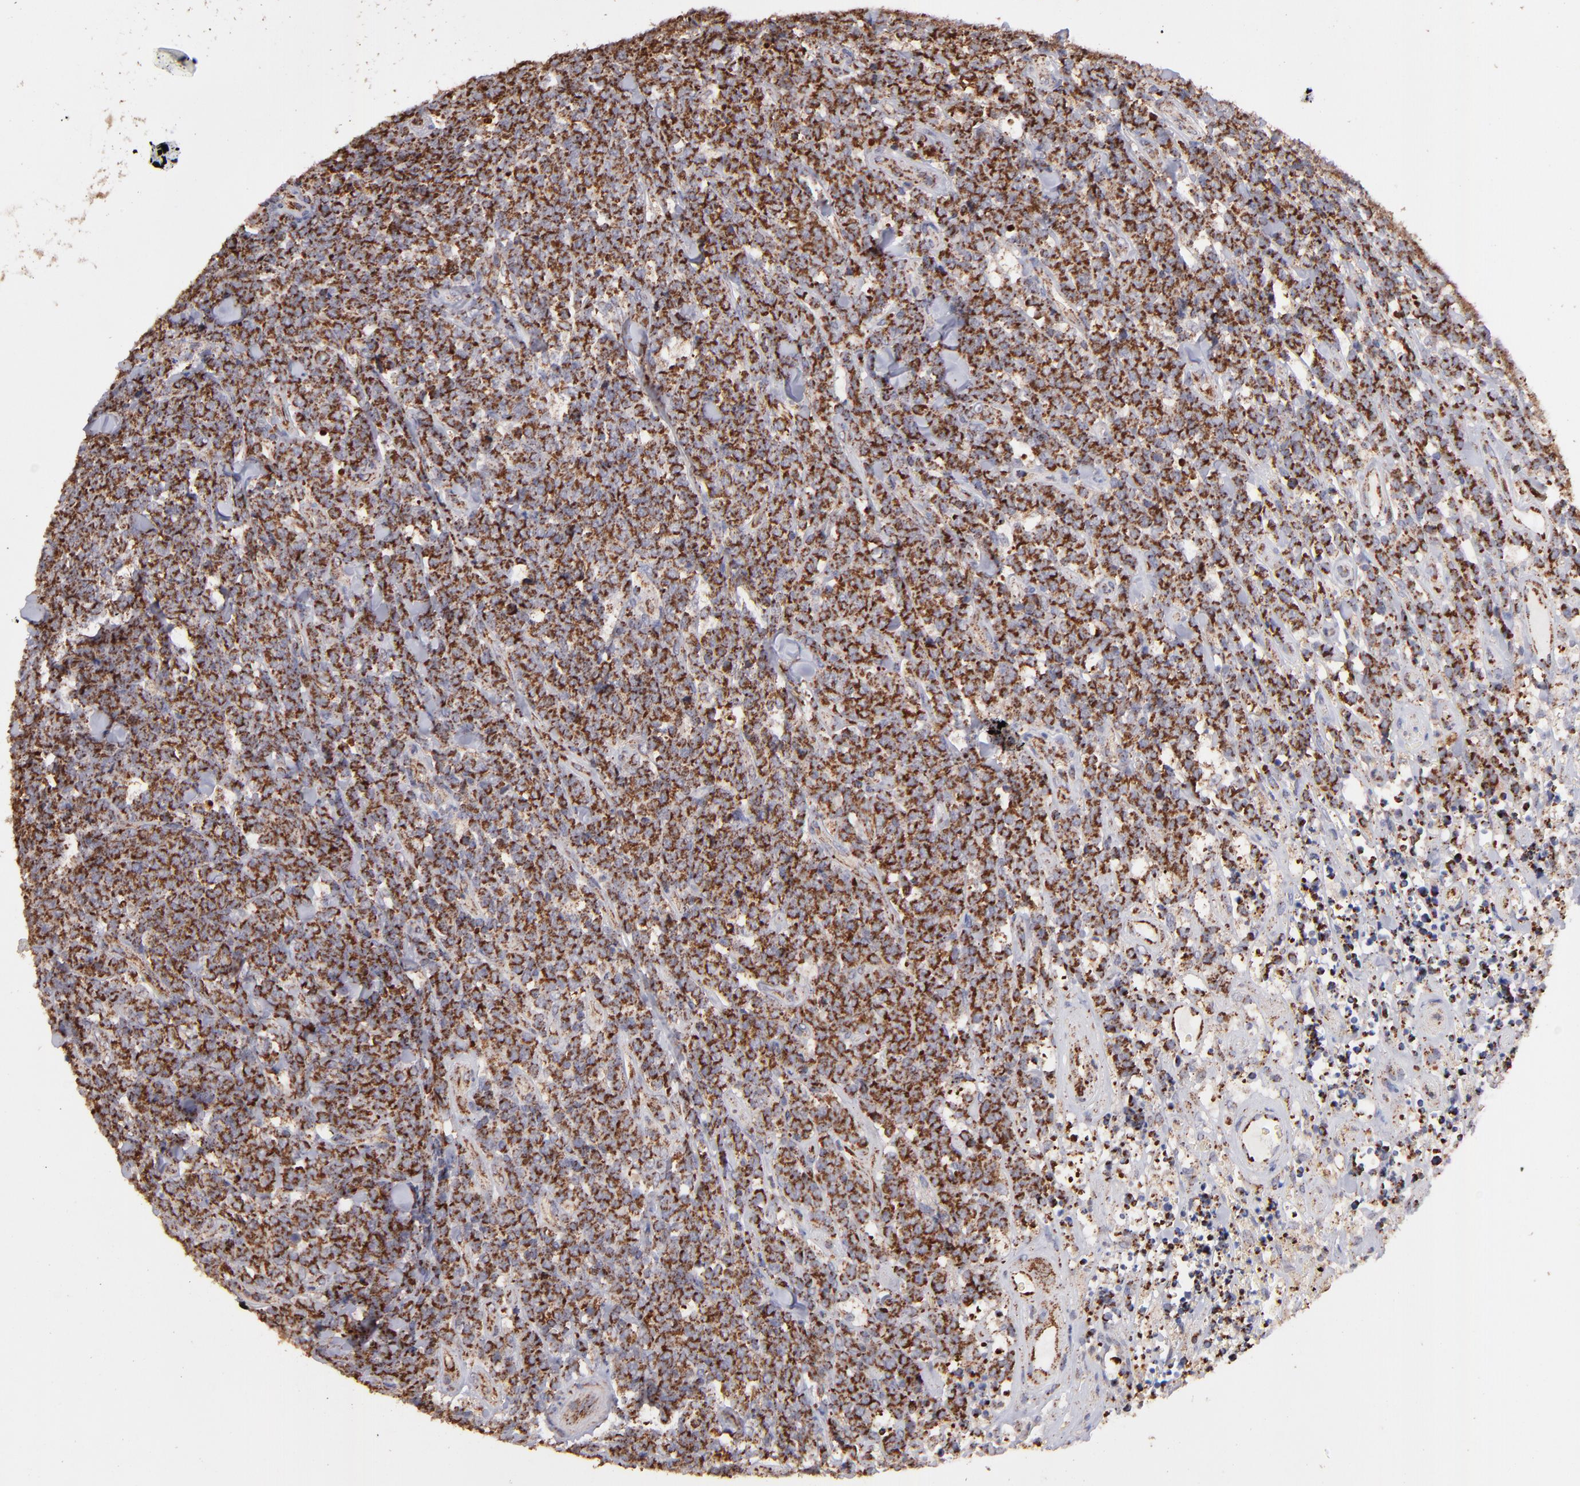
{"staining": {"intensity": "strong", "quantity": ">75%", "location": "cytoplasmic/membranous"}, "tissue": "lymphoma", "cell_type": "Tumor cells", "image_type": "cancer", "snomed": [{"axis": "morphology", "description": "Malignant lymphoma, non-Hodgkin's type, High grade"}, {"axis": "topography", "description": "Small intestine"}, {"axis": "topography", "description": "Colon"}], "caption": "A high-resolution image shows IHC staining of malignant lymphoma, non-Hodgkin's type (high-grade), which shows strong cytoplasmic/membranous positivity in about >75% of tumor cells.", "gene": "DLST", "patient": {"sex": "male", "age": 8}}